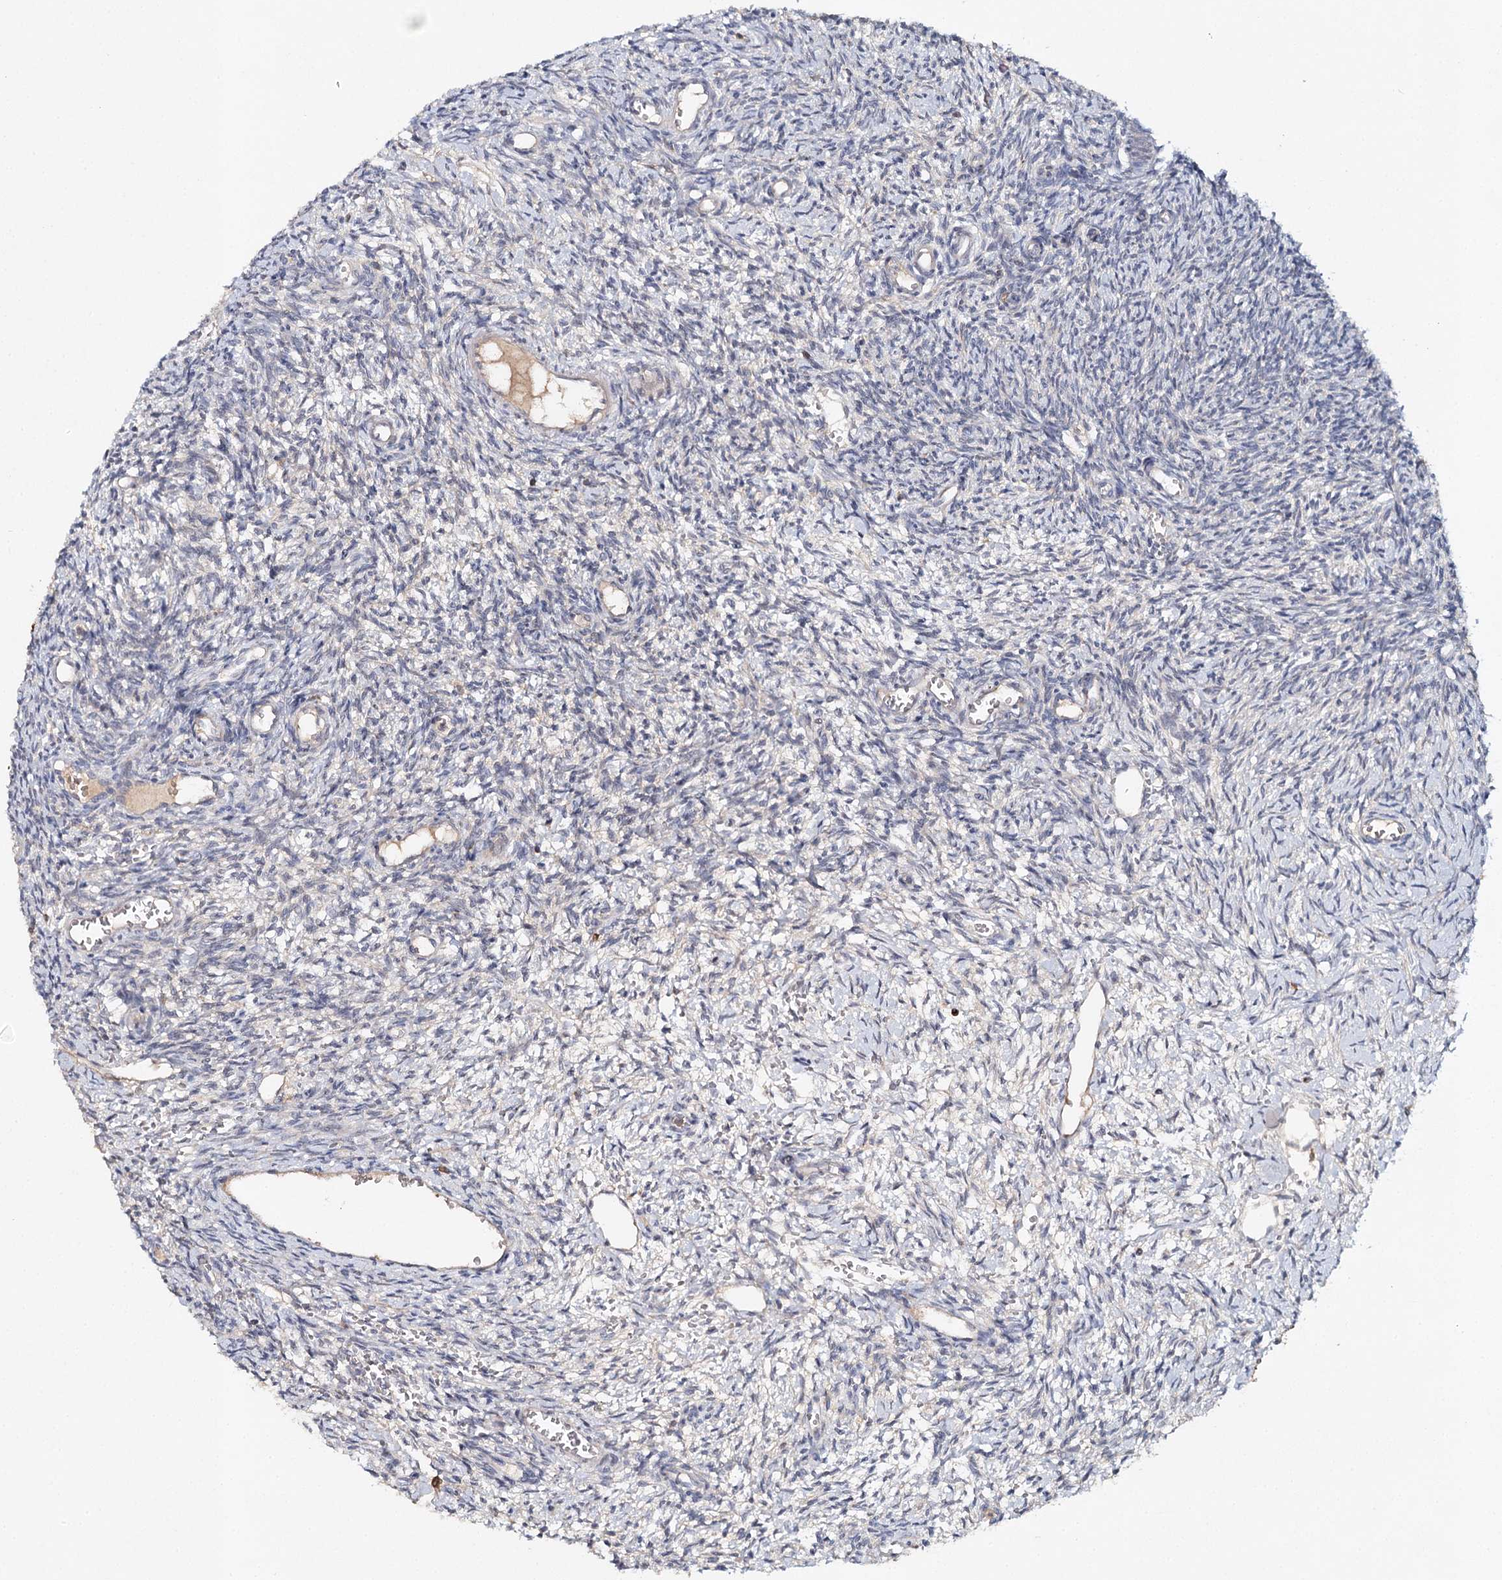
{"staining": {"intensity": "negative", "quantity": "none", "location": "none"}, "tissue": "ovary", "cell_type": "Ovarian stroma cells", "image_type": "normal", "snomed": [{"axis": "morphology", "description": "Normal tissue, NOS"}, {"axis": "topography", "description": "Ovary"}], "caption": "Immunohistochemical staining of unremarkable ovary displays no significant expression in ovarian stroma cells.", "gene": "SLC41A2", "patient": {"sex": "female", "age": 39}}